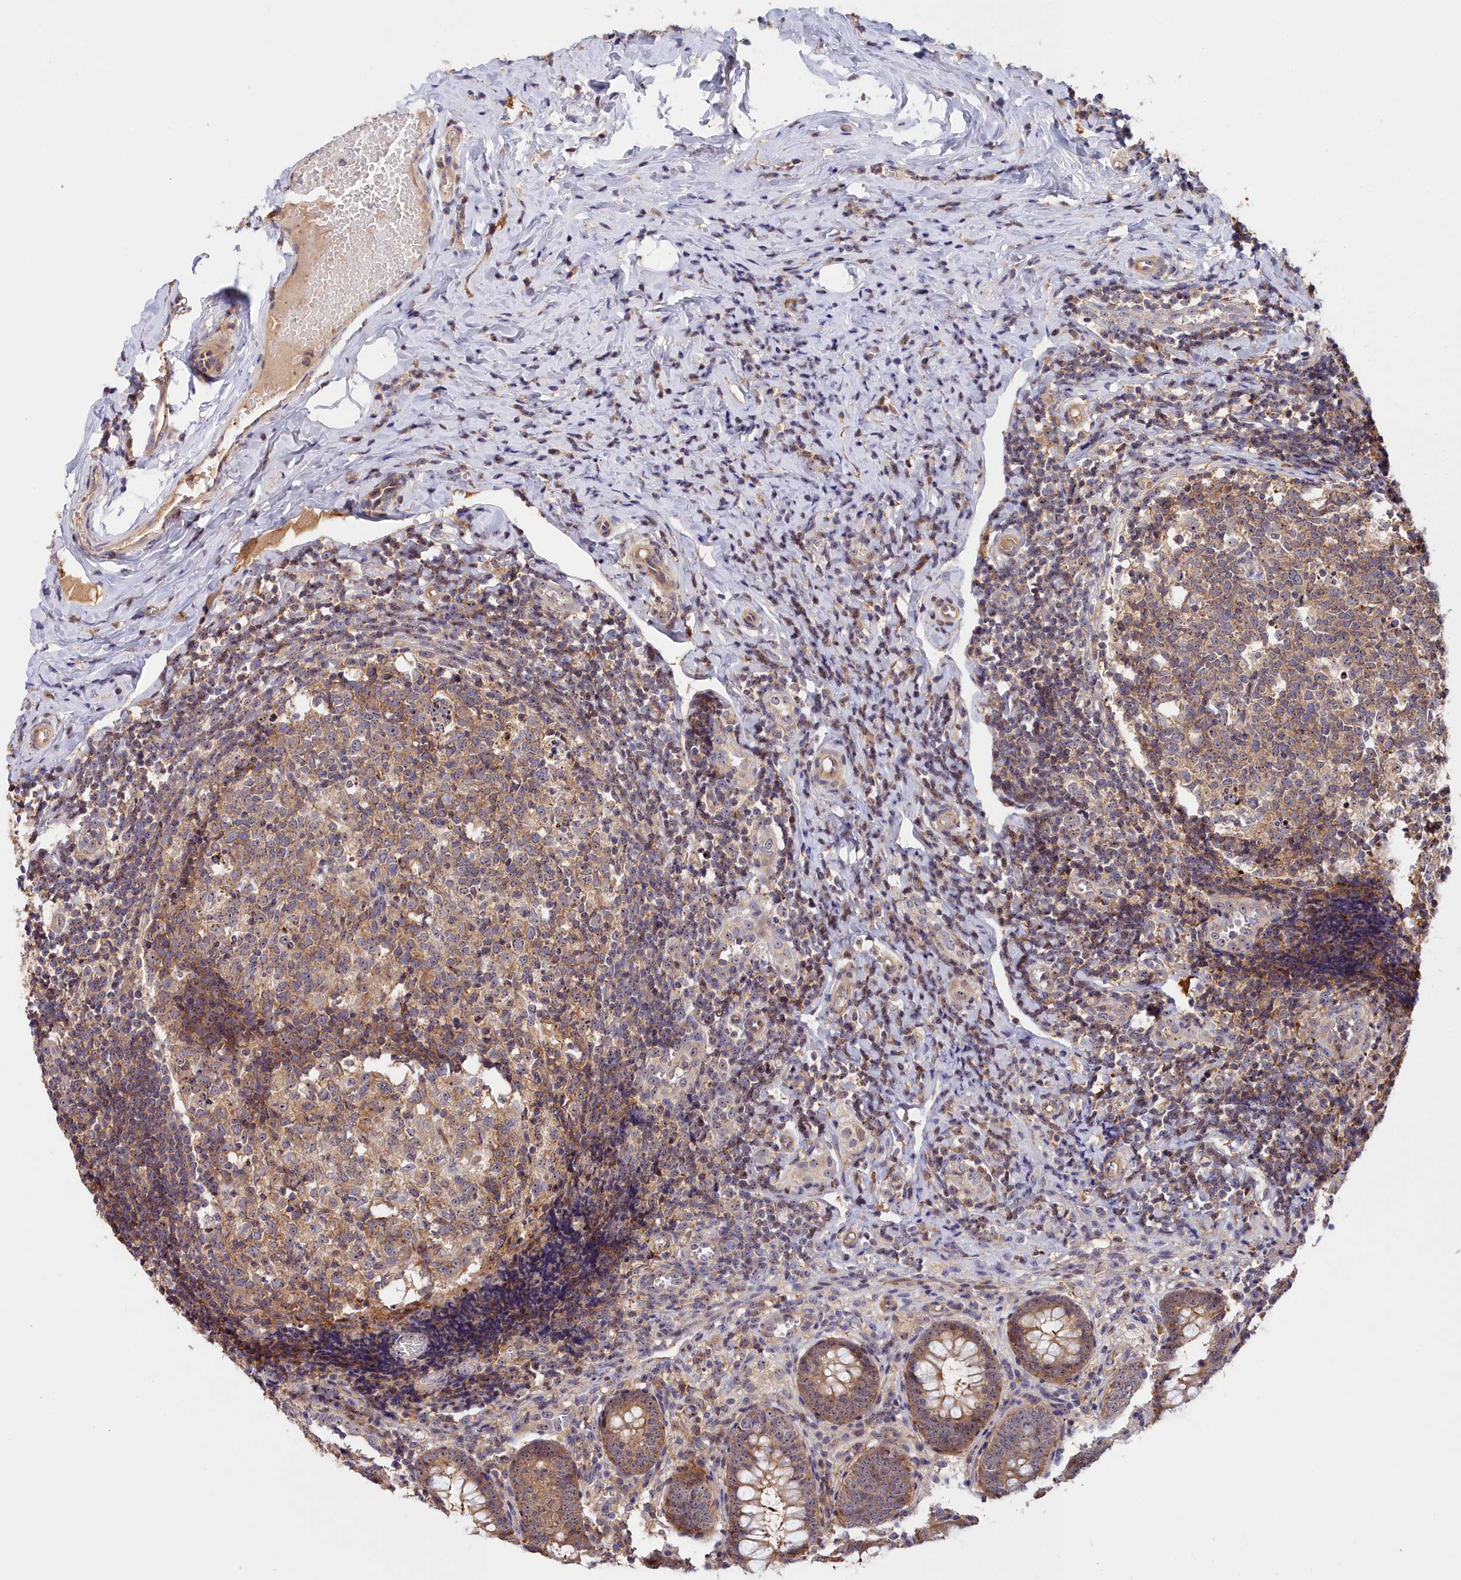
{"staining": {"intensity": "weak", "quantity": ">75%", "location": "cytoplasmic/membranous"}, "tissue": "appendix", "cell_type": "Glandular cells", "image_type": "normal", "snomed": [{"axis": "morphology", "description": "Normal tissue, NOS"}, {"axis": "topography", "description": "Appendix"}], "caption": "Glandular cells show weak cytoplasmic/membranous expression in about >75% of cells in benign appendix. The staining was performed using DAB (3,3'-diaminobenzidine), with brown indicating positive protein expression. Nuclei are stained blue with hematoxylin.", "gene": "NEURL4", "patient": {"sex": "male", "age": 8}}